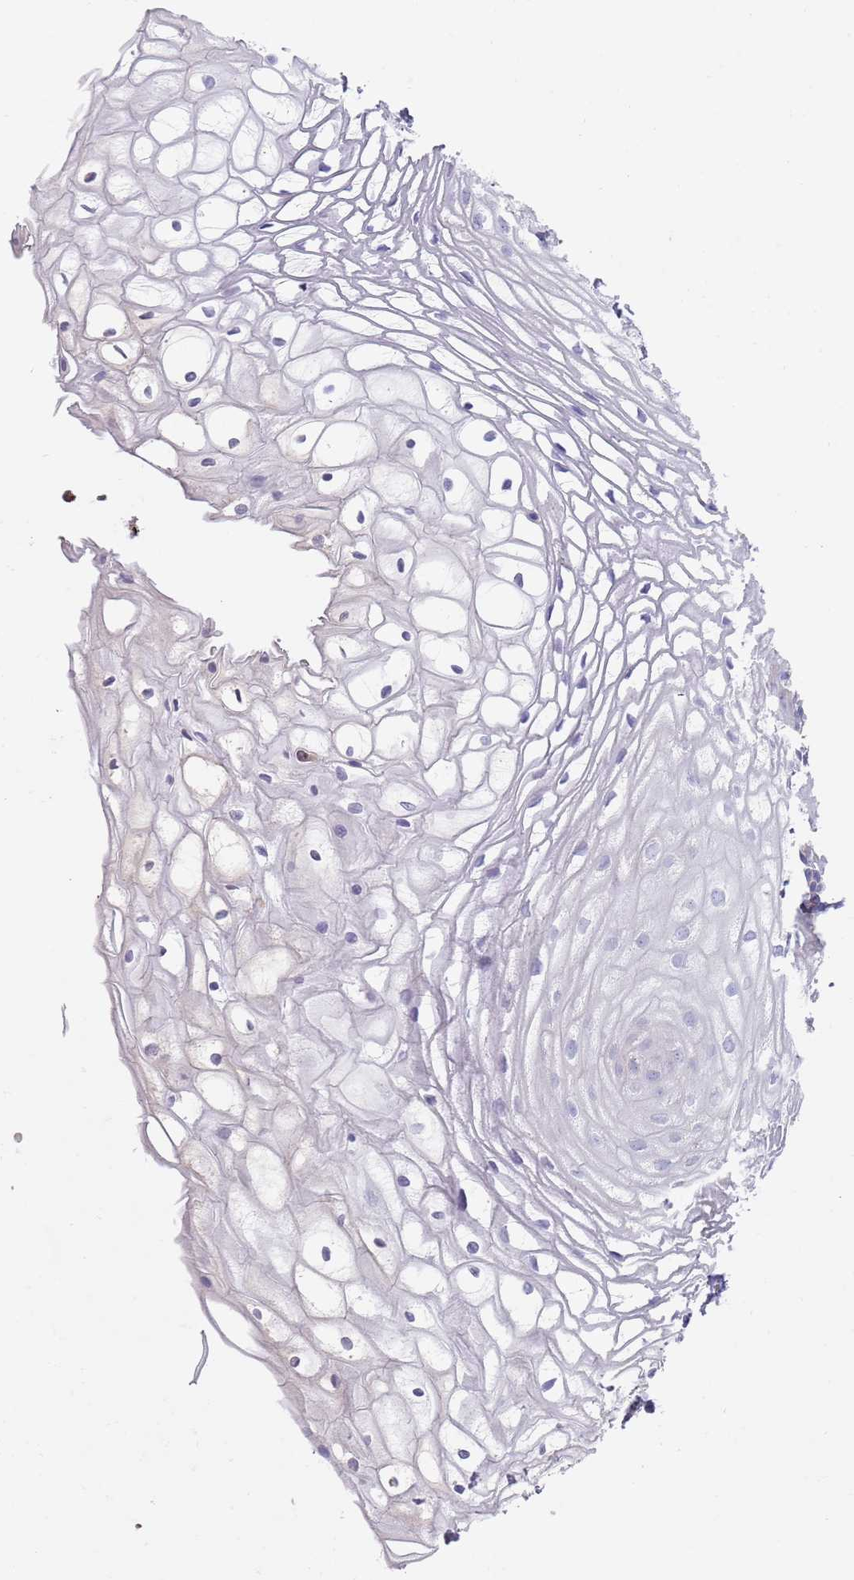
{"staining": {"intensity": "negative", "quantity": "none", "location": "none"}, "tissue": "vagina", "cell_type": "Squamous epithelial cells", "image_type": "normal", "snomed": [{"axis": "morphology", "description": "Normal tissue, NOS"}, {"axis": "topography", "description": "Vagina"}], "caption": "Immunohistochemistry photomicrograph of unremarkable vagina: vagina stained with DAB (3,3'-diaminobenzidine) shows no significant protein positivity in squamous epithelial cells.", "gene": "TMEM251", "patient": {"sex": "female", "age": 60}}